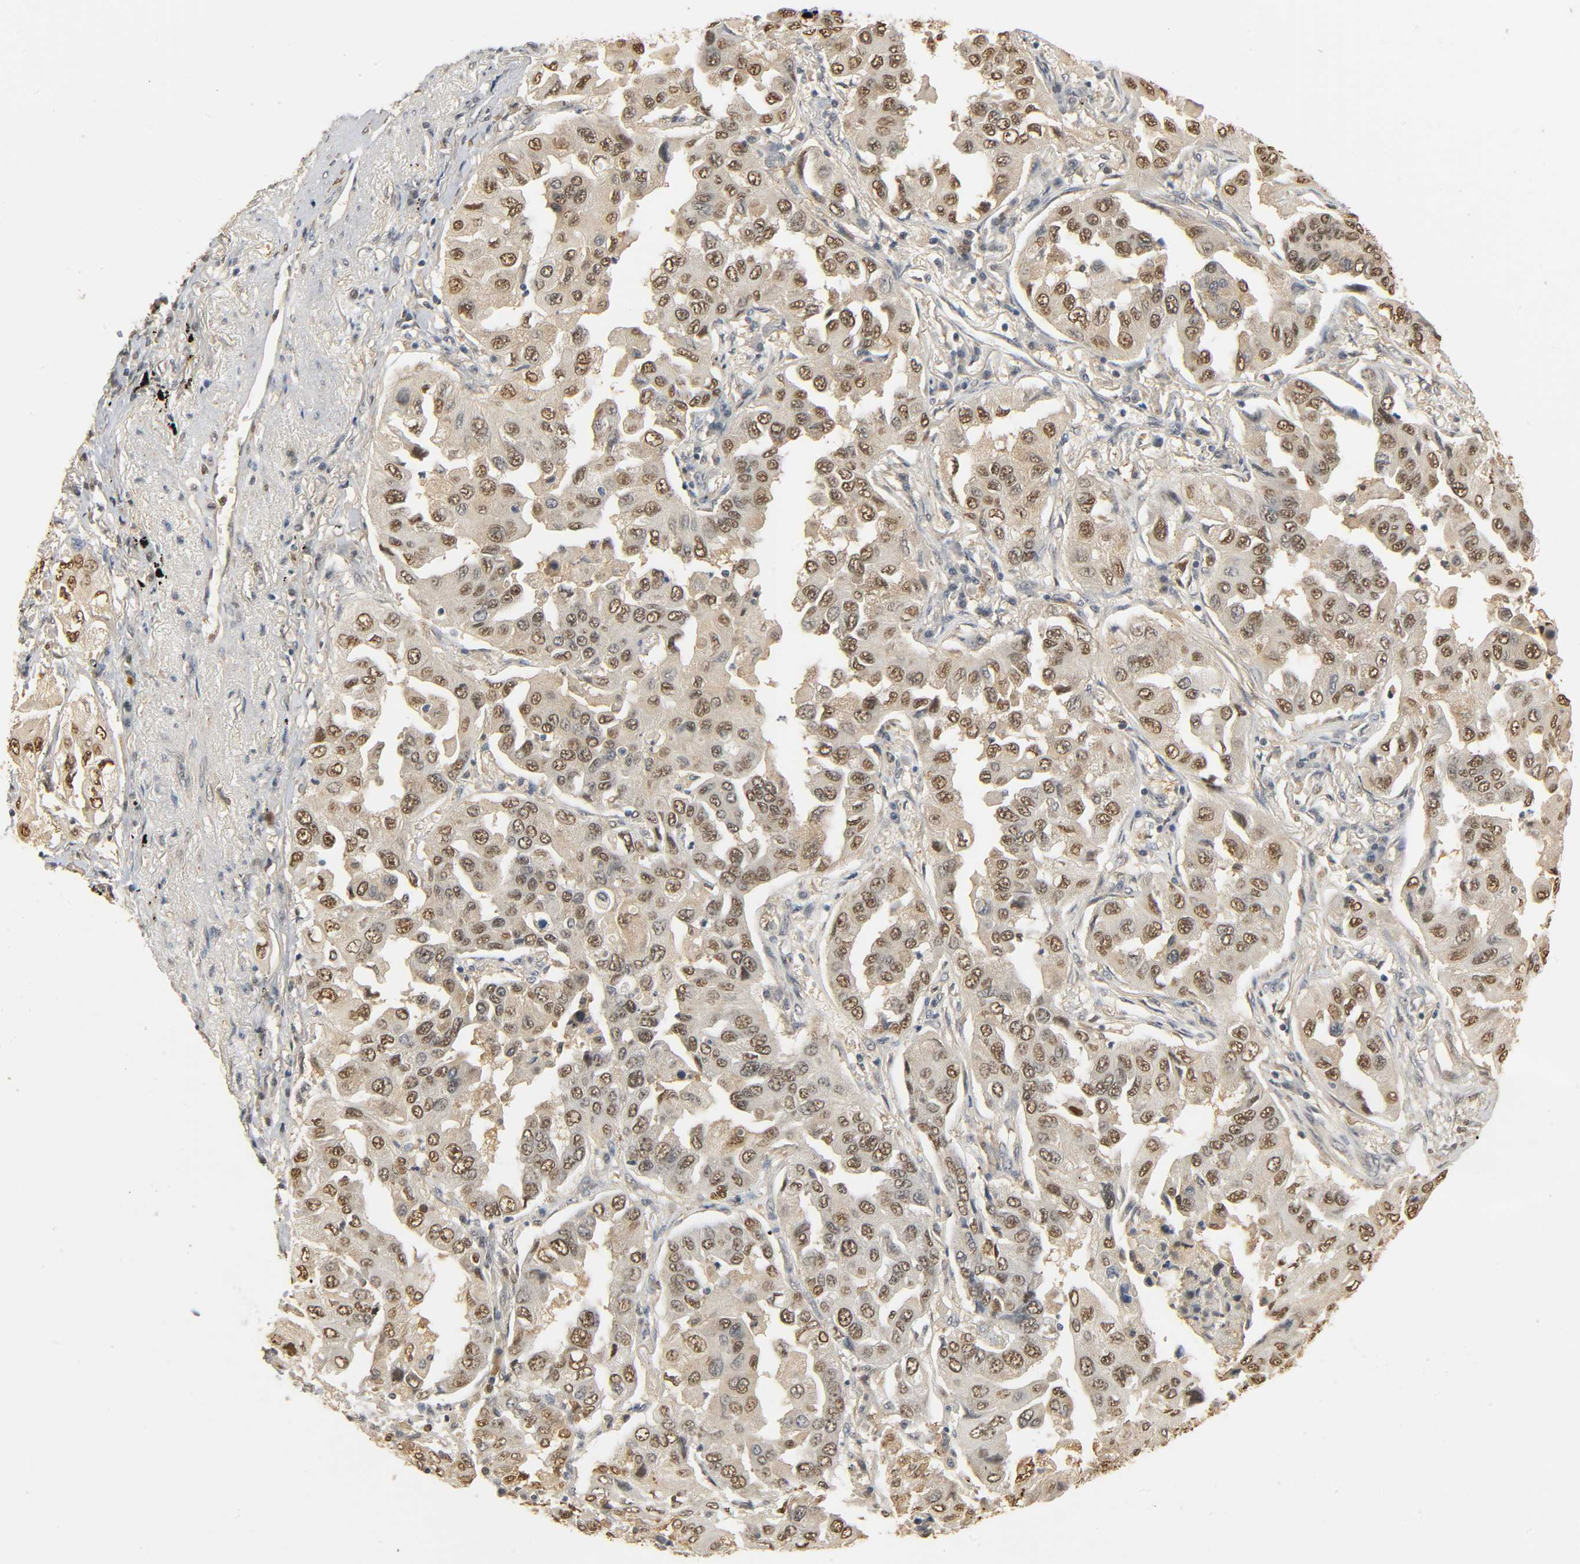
{"staining": {"intensity": "moderate", "quantity": ">75%", "location": "cytoplasmic/membranous,nuclear"}, "tissue": "lung cancer", "cell_type": "Tumor cells", "image_type": "cancer", "snomed": [{"axis": "morphology", "description": "Adenocarcinoma, NOS"}, {"axis": "topography", "description": "Lung"}], "caption": "Adenocarcinoma (lung) stained with DAB immunohistochemistry shows medium levels of moderate cytoplasmic/membranous and nuclear staining in approximately >75% of tumor cells. (IHC, brightfield microscopy, high magnification).", "gene": "ZFPM2", "patient": {"sex": "female", "age": 65}}